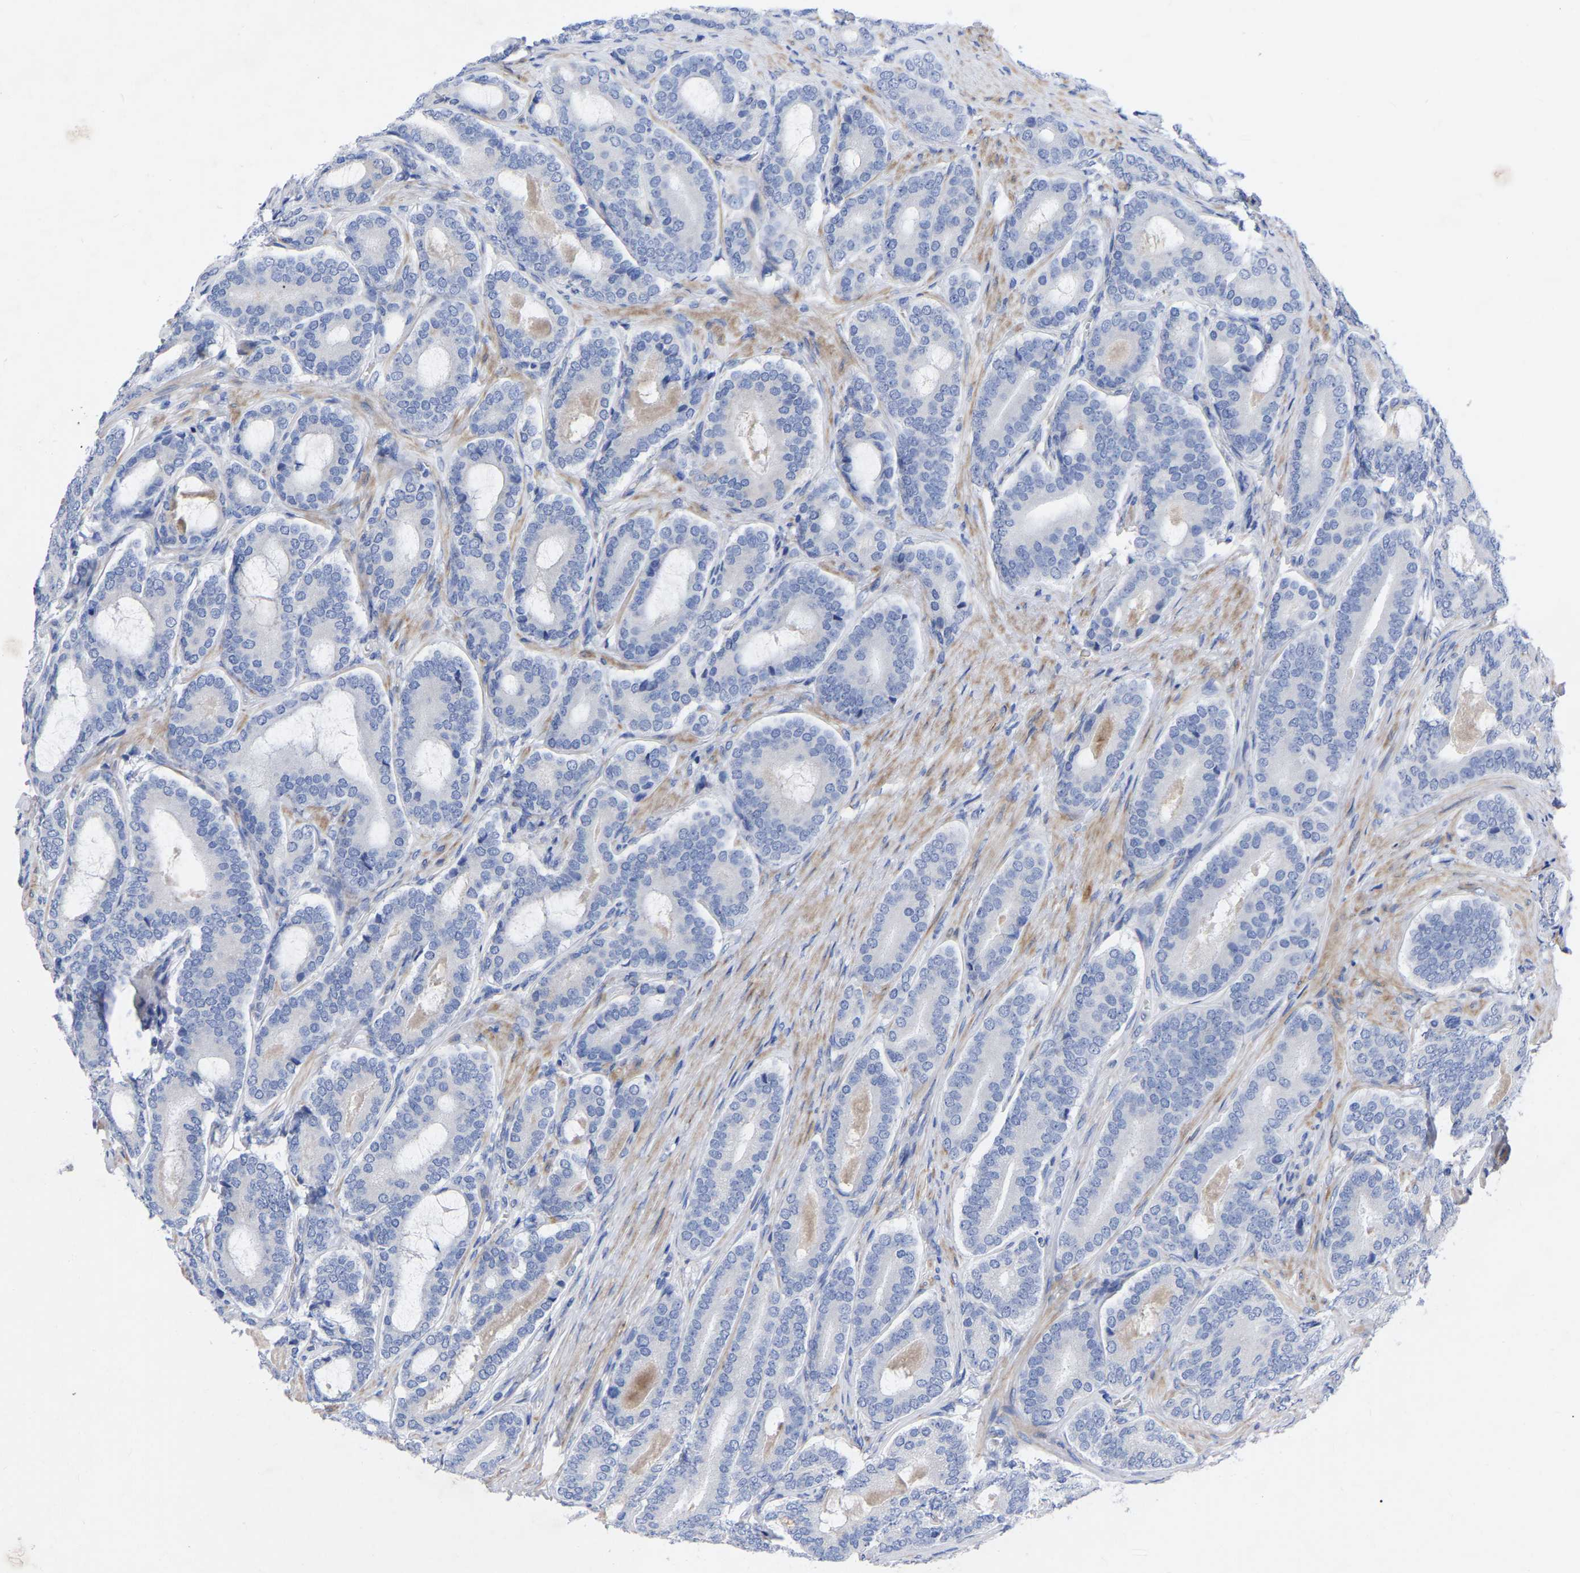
{"staining": {"intensity": "negative", "quantity": "none", "location": "none"}, "tissue": "prostate cancer", "cell_type": "Tumor cells", "image_type": "cancer", "snomed": [{"axis": "morphology", "description": "Adenocarcinoma, High grade"}, {"axis": "topography", "description": "Prostate"}], "caption": "Tumor cells show no significant protein staining in prostate cancer.", "gene": "GDF3", "patient": {"sex": "male", "age": 60}}